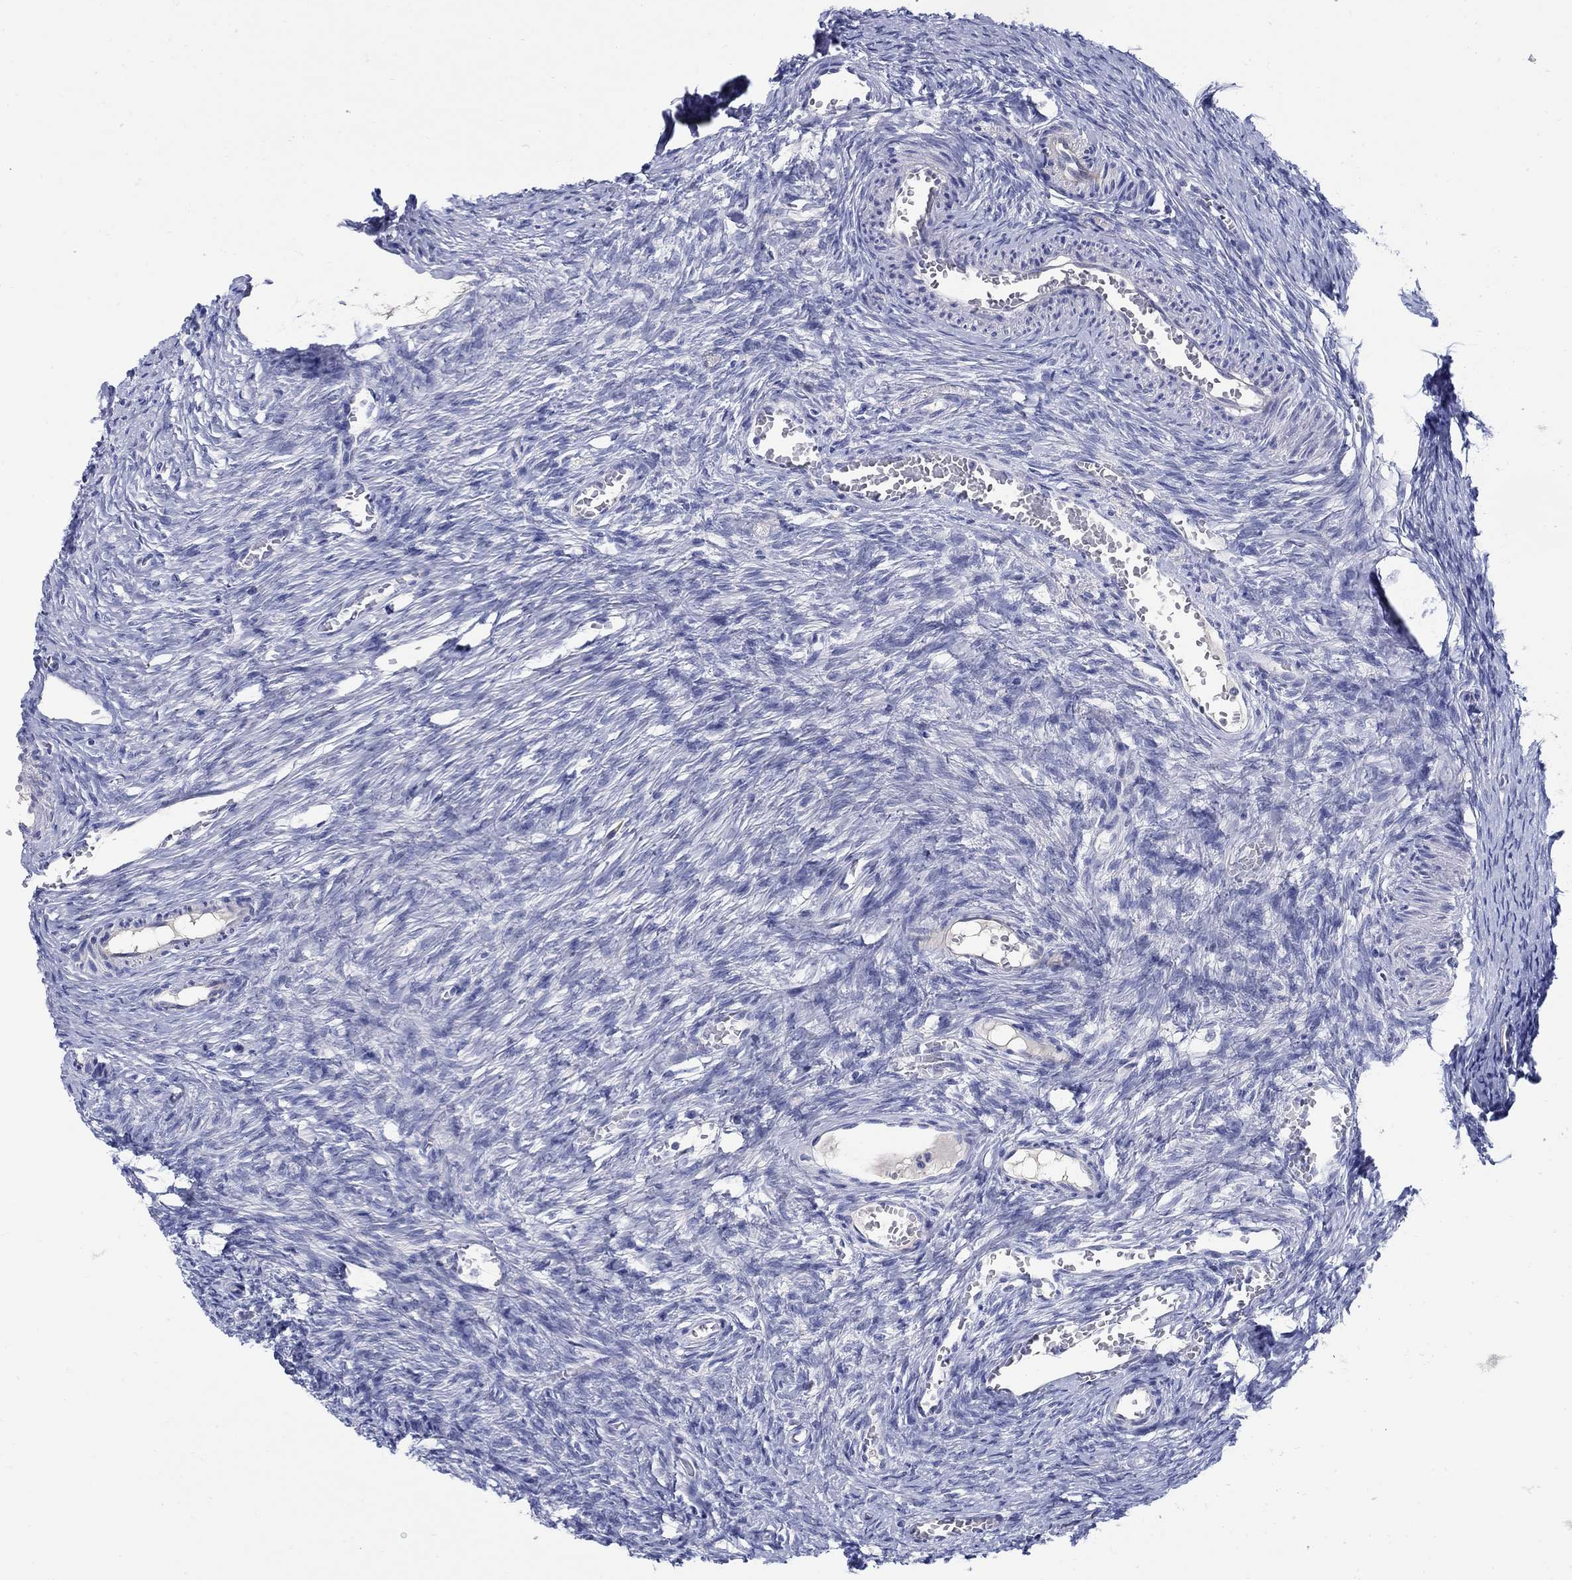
{"staining": {"intensity": "moderate", "quantity": "25%-75%", "location": "cytoplasmic/membranous"}, "tissue": "ovary", "cell_type": "Follicle cells", "image_type": "normal", "snomed": [{"axis": "morphology", "description": "Normal tissue, NOS"}, {"axis": "topography", "description": "Ovary"}], "caption": "This is an image of immunohistochemistry (IHC) staining of unremarkable ovary, which shows moderate positivity in the cytoplasmic/membranous of follicle cells.", "gene": "REEP2", "patient": {"sex": "female", "age": 39}}